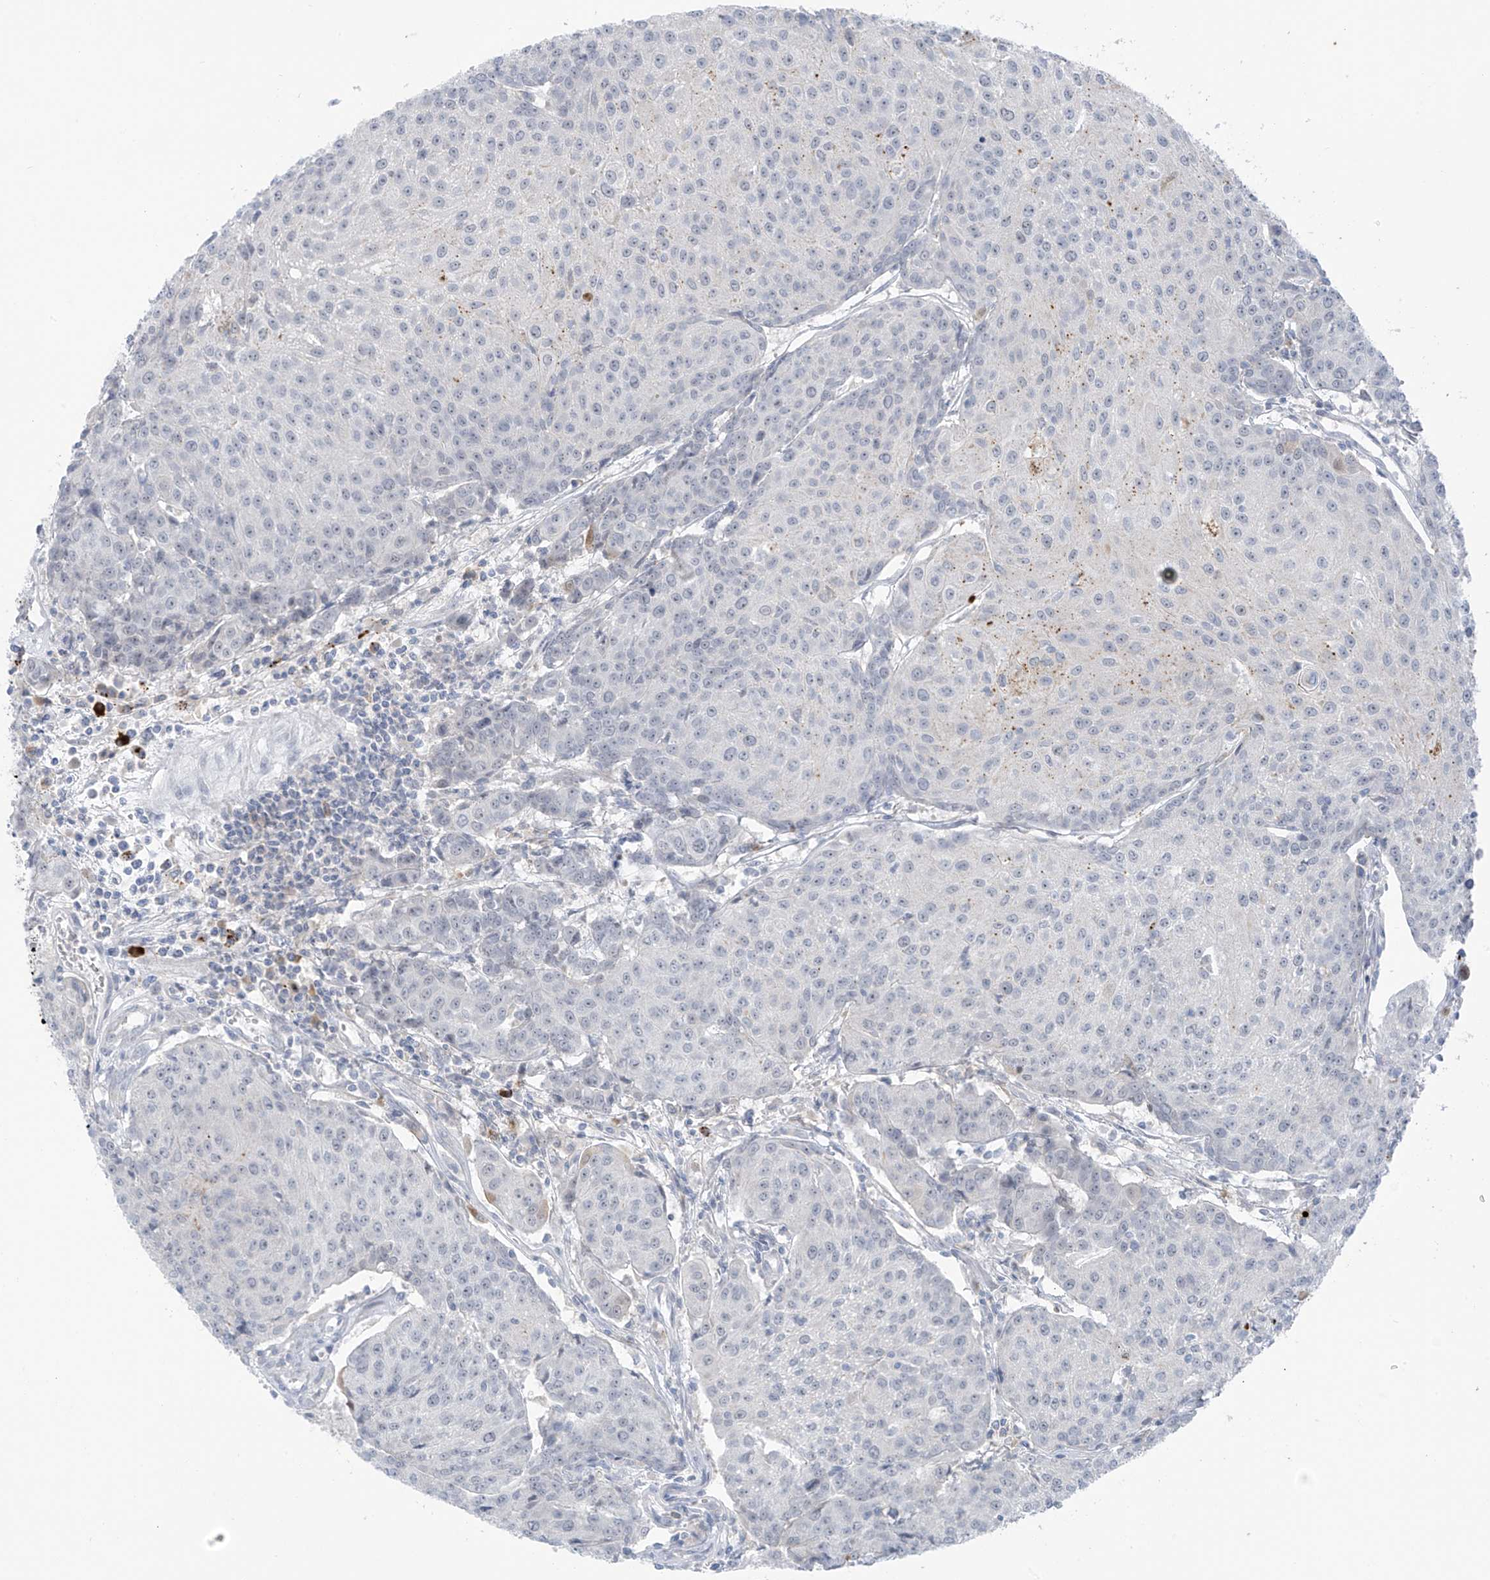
{"staining": {"intensity": "negative", "quantity": "none", "location": "none"}, "tissue": "urothelial cancer", "cell_type": "Tumor cells", "image_type": "cancer", "snomed": [{"axis": "morphology", "description": "Urothelial carcinoma, High grade"}, {"axis": "topography", "description": "Urinary bladder"}], "caption": "Immunohistochemistry (IHC) histopathology image of neoplastic tissue: high-grade urothelial carcinoma stained with DAB displays no significant protein staining in tumor cells. (DAB IHC visualized using brightfield microscopy, high magnification).", "gene": "ZNF793", "patient": {"sex": "female", "age": 85}}